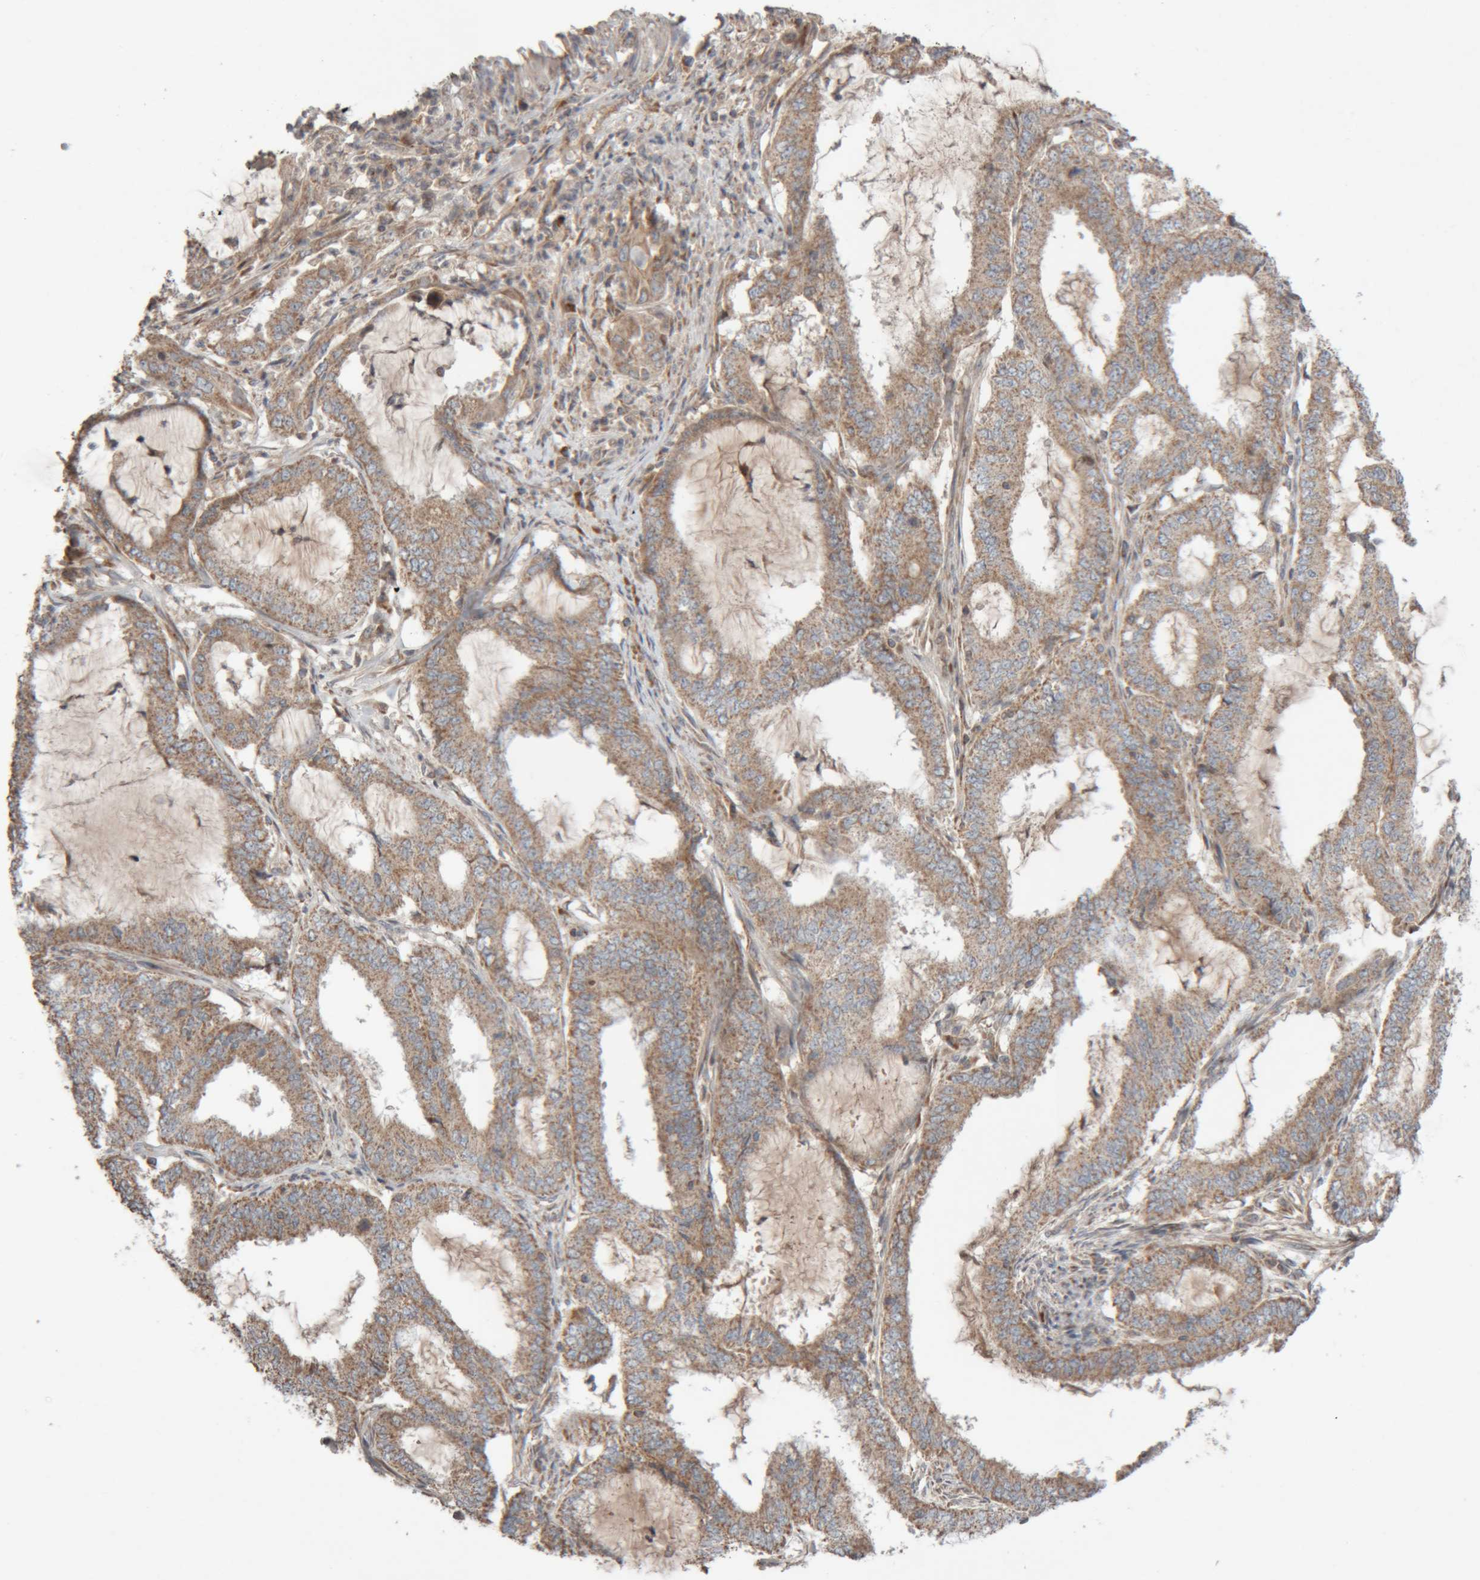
{"staining": {"intensity": "moderate", "quantity": ">75%", "location": "cytoplasmic/membranous"}, "tissue": "endometrial cancer", "cell_type": "Tumor cells", "image_type": "cancer", "snomed": [{"axis": "morphology", "description": "Adenocarcinoma, NOS"}, {"axis": "topography", "description": "Endometrium"}], "caption": "This is a micrograph of IHC staining of endometrial cancer (adenocarcinoma), which shows moderate expression in the cytoplasmic/membranous of tumor cells.", "gene": "KIF21B", "patient": {"sex": "female", "age": 51}}